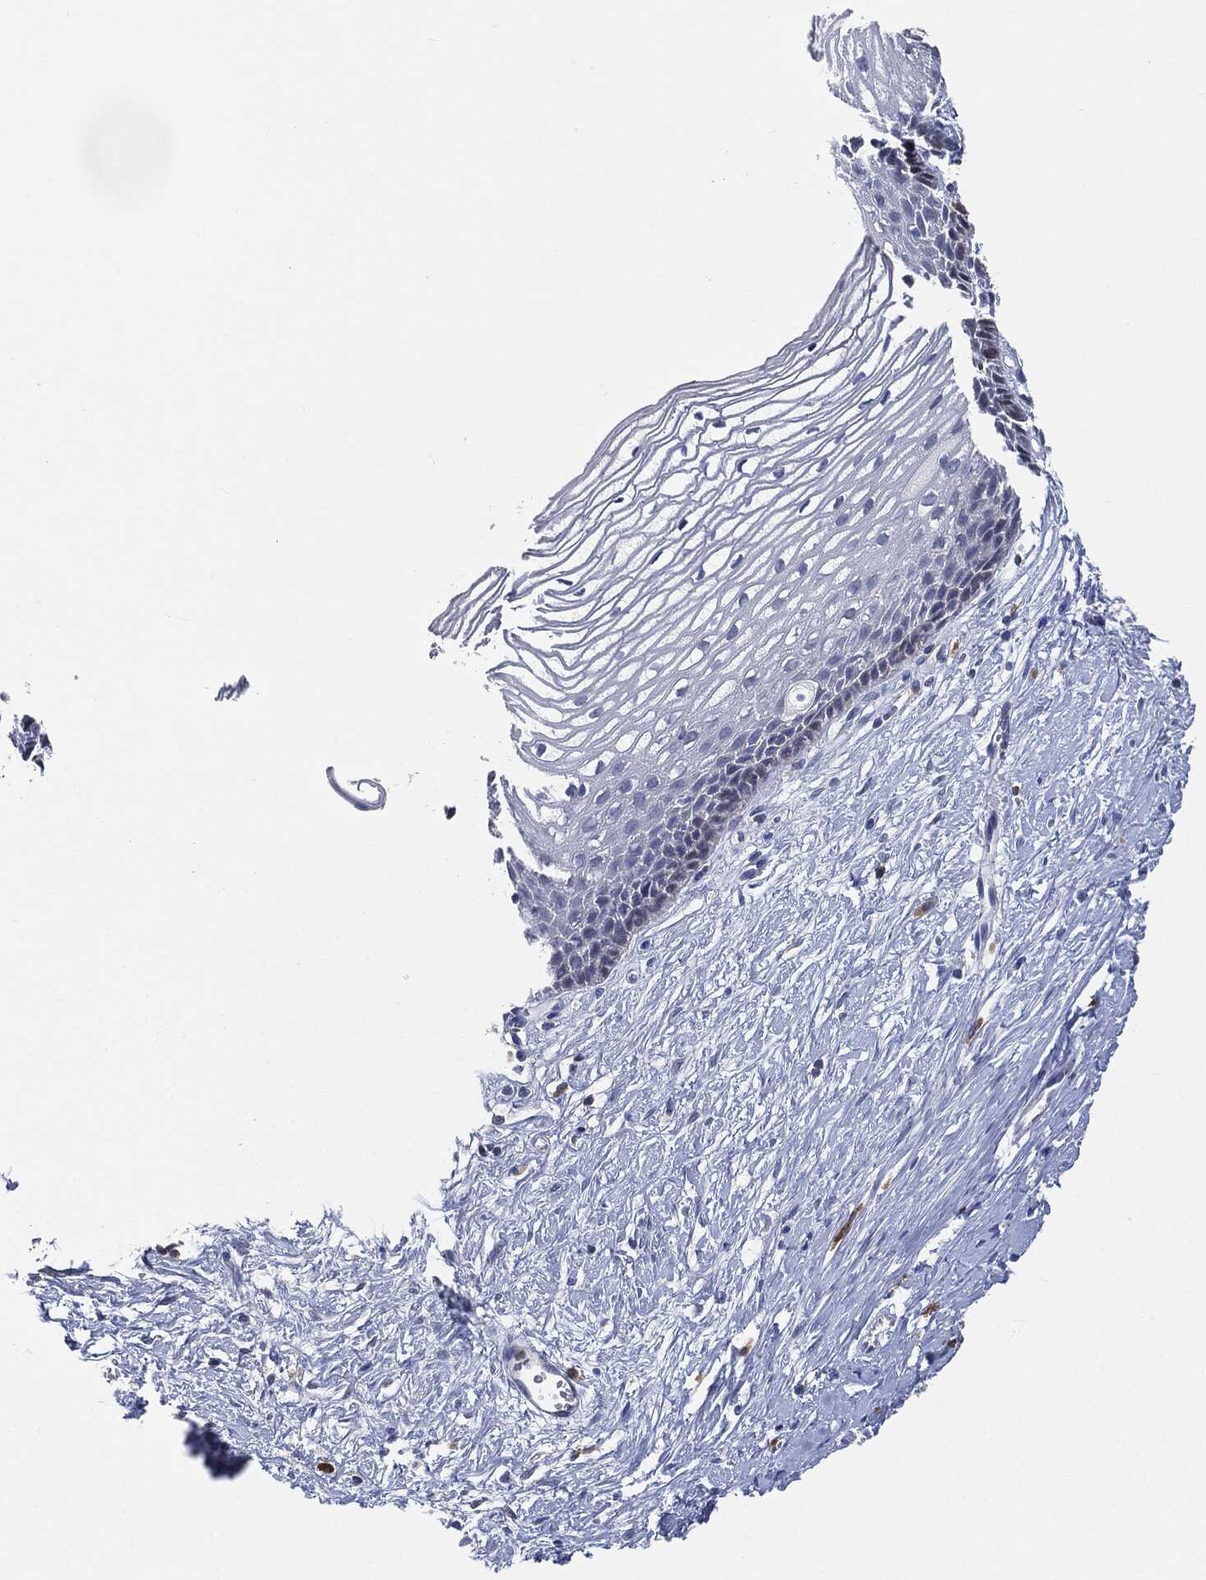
{"staining": {"intensity": "negative", "quantity": "none", "location": "none"}, "tissue": "cervix", "cell_type": "Squamous epithelial cells", "image_type": "normal", "snomed": [{"axis": "morphology", "description": "Normal tissue, NOS"}, {"axis": "topography", "description": "Cervix"}], "caption": "This is a histopathology image of IHC staining of normal cervix, which shows no staining in squamous epithelial cells.", "gene": "VSIG4", "patient": {"sex": "female", "age": 40}}